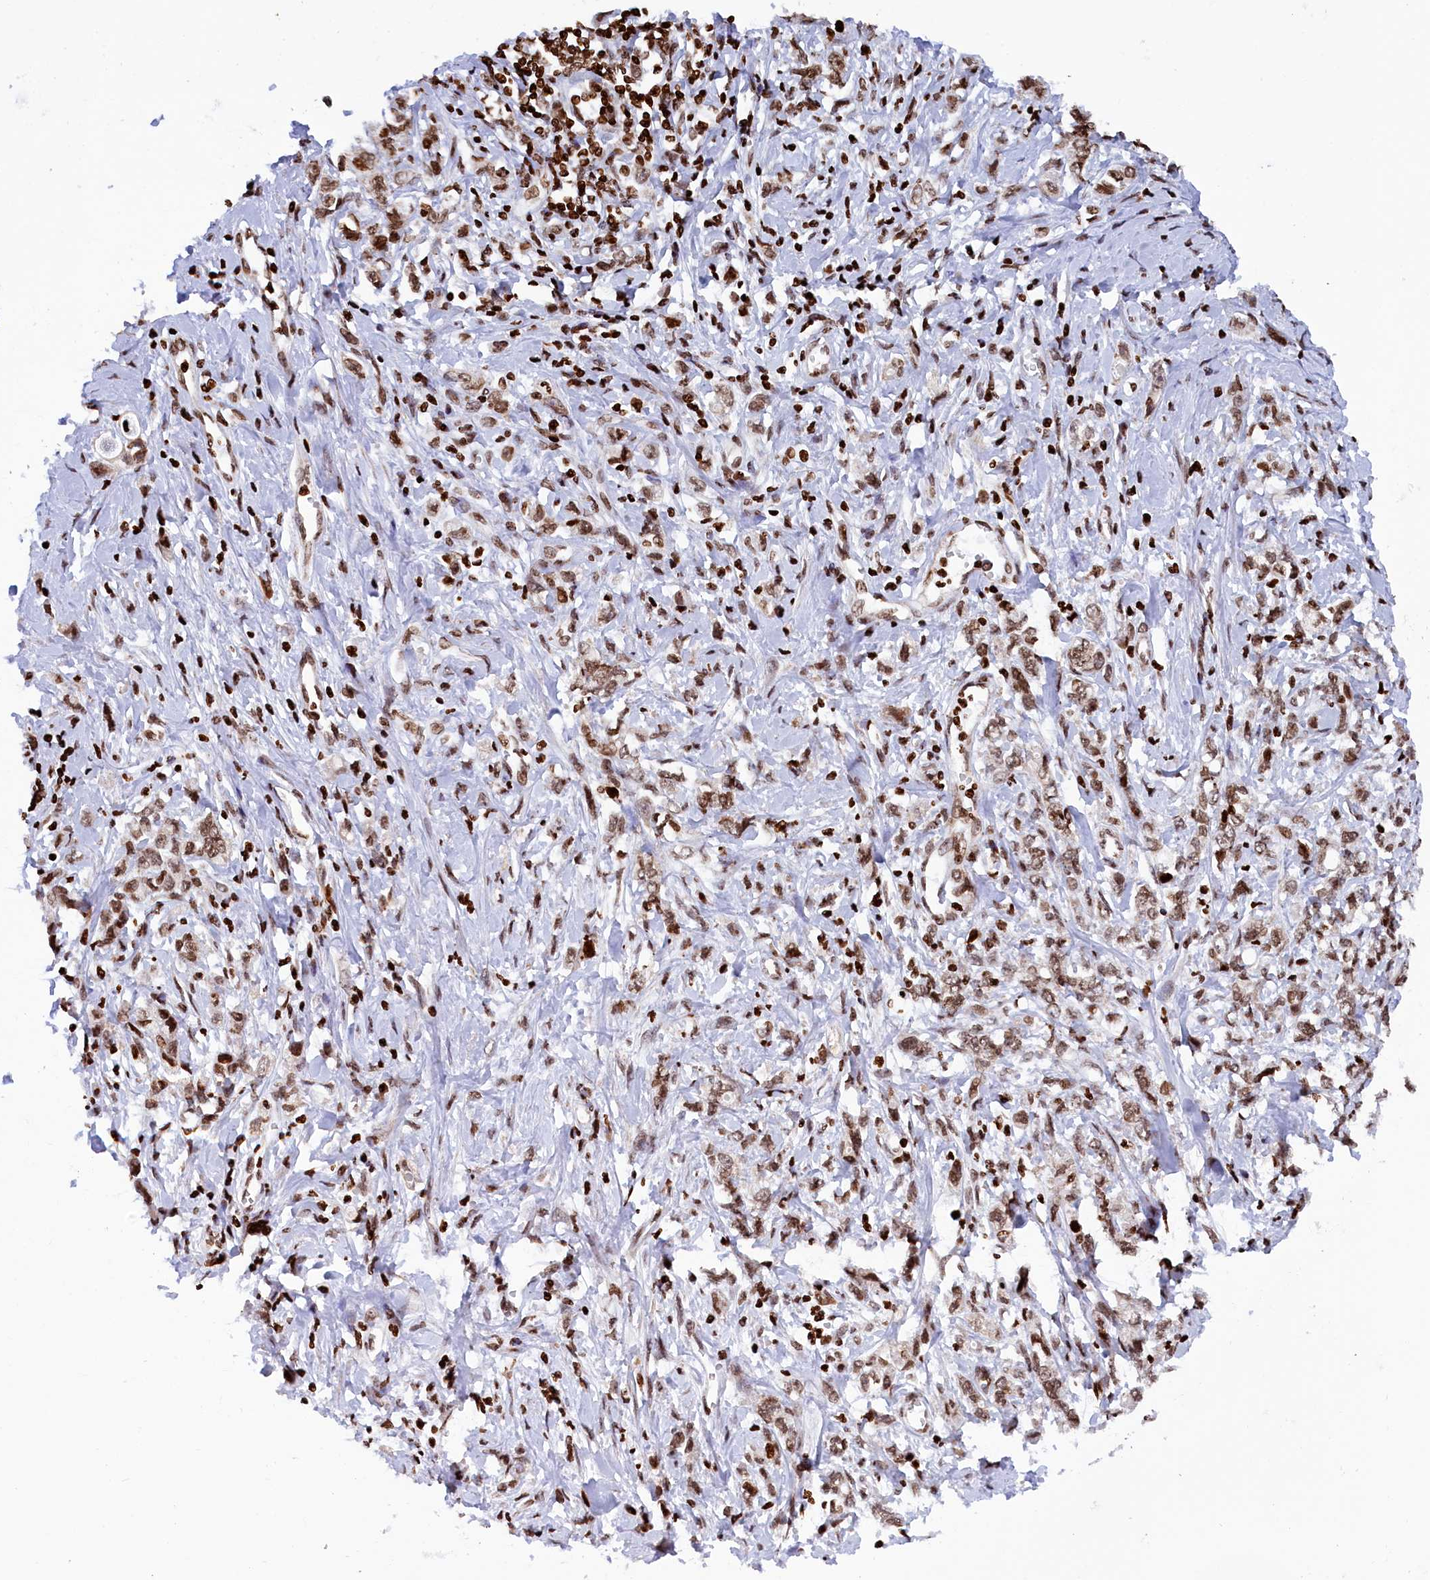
{"staining": {"intensity": "moderate", "quantity": ">75%", "location": "nuclear"}, "tissue": "stomach cancer", "cell_type": "Tumor cells", "image_type": "cancer", "snomed": [{"axis": "morphology", "description": "Adenocarcinoma, NOS"}, {"axis": "topography", "description": "Stomach"}], "caption": "Immunohistochemistry micrograph of neoplastic tissue: stomach cancer stained using immunohistochemistry exhibits medium levels of moderate protein expression localized specifically in the nuclear of tumor cells, appearing as a nuclear brown color.", "gene": "TIMM29", "patient": {"sex": "female", "age": 76}}